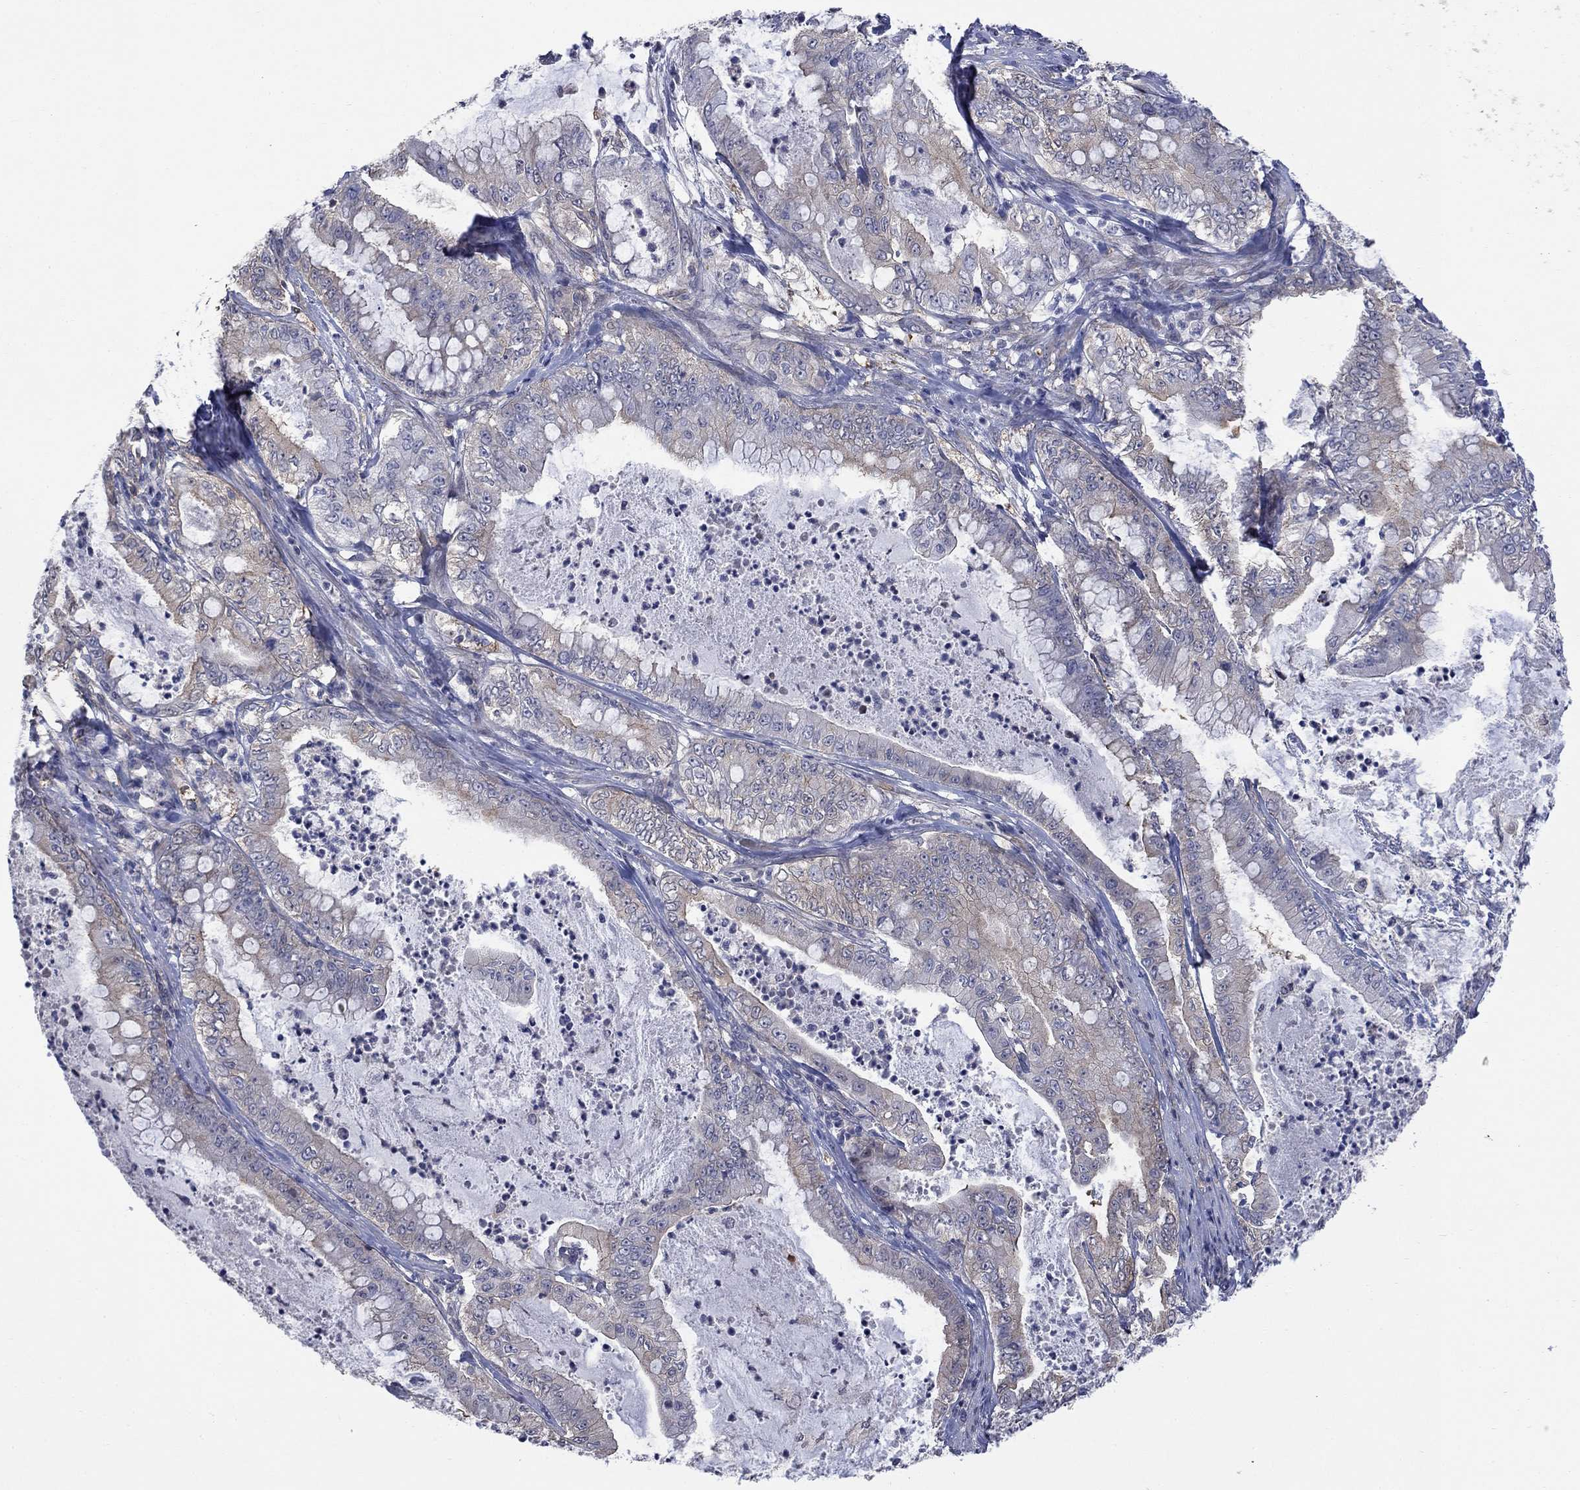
{"staining": {"intensity": "weak", "quantity": "<25%", "location": "cytoplasmic/membranous"}, "tissue": "pancreatic cancer", "cell_type": "Tumor cells", "image_type": "cancer", "snomed": [{"axis": "morphology", "description": "Adenocarcinoma, NOS"}, {"axis": "topography", "description": "Pancreas"}], "caption": "Adenocarcinoma (pancreatic) stained for a protein using immunohistochemistry demonstrates no expression tumor cells.", "gene": "PDZD2", "patient": {"sex": "male", "age": 71}}